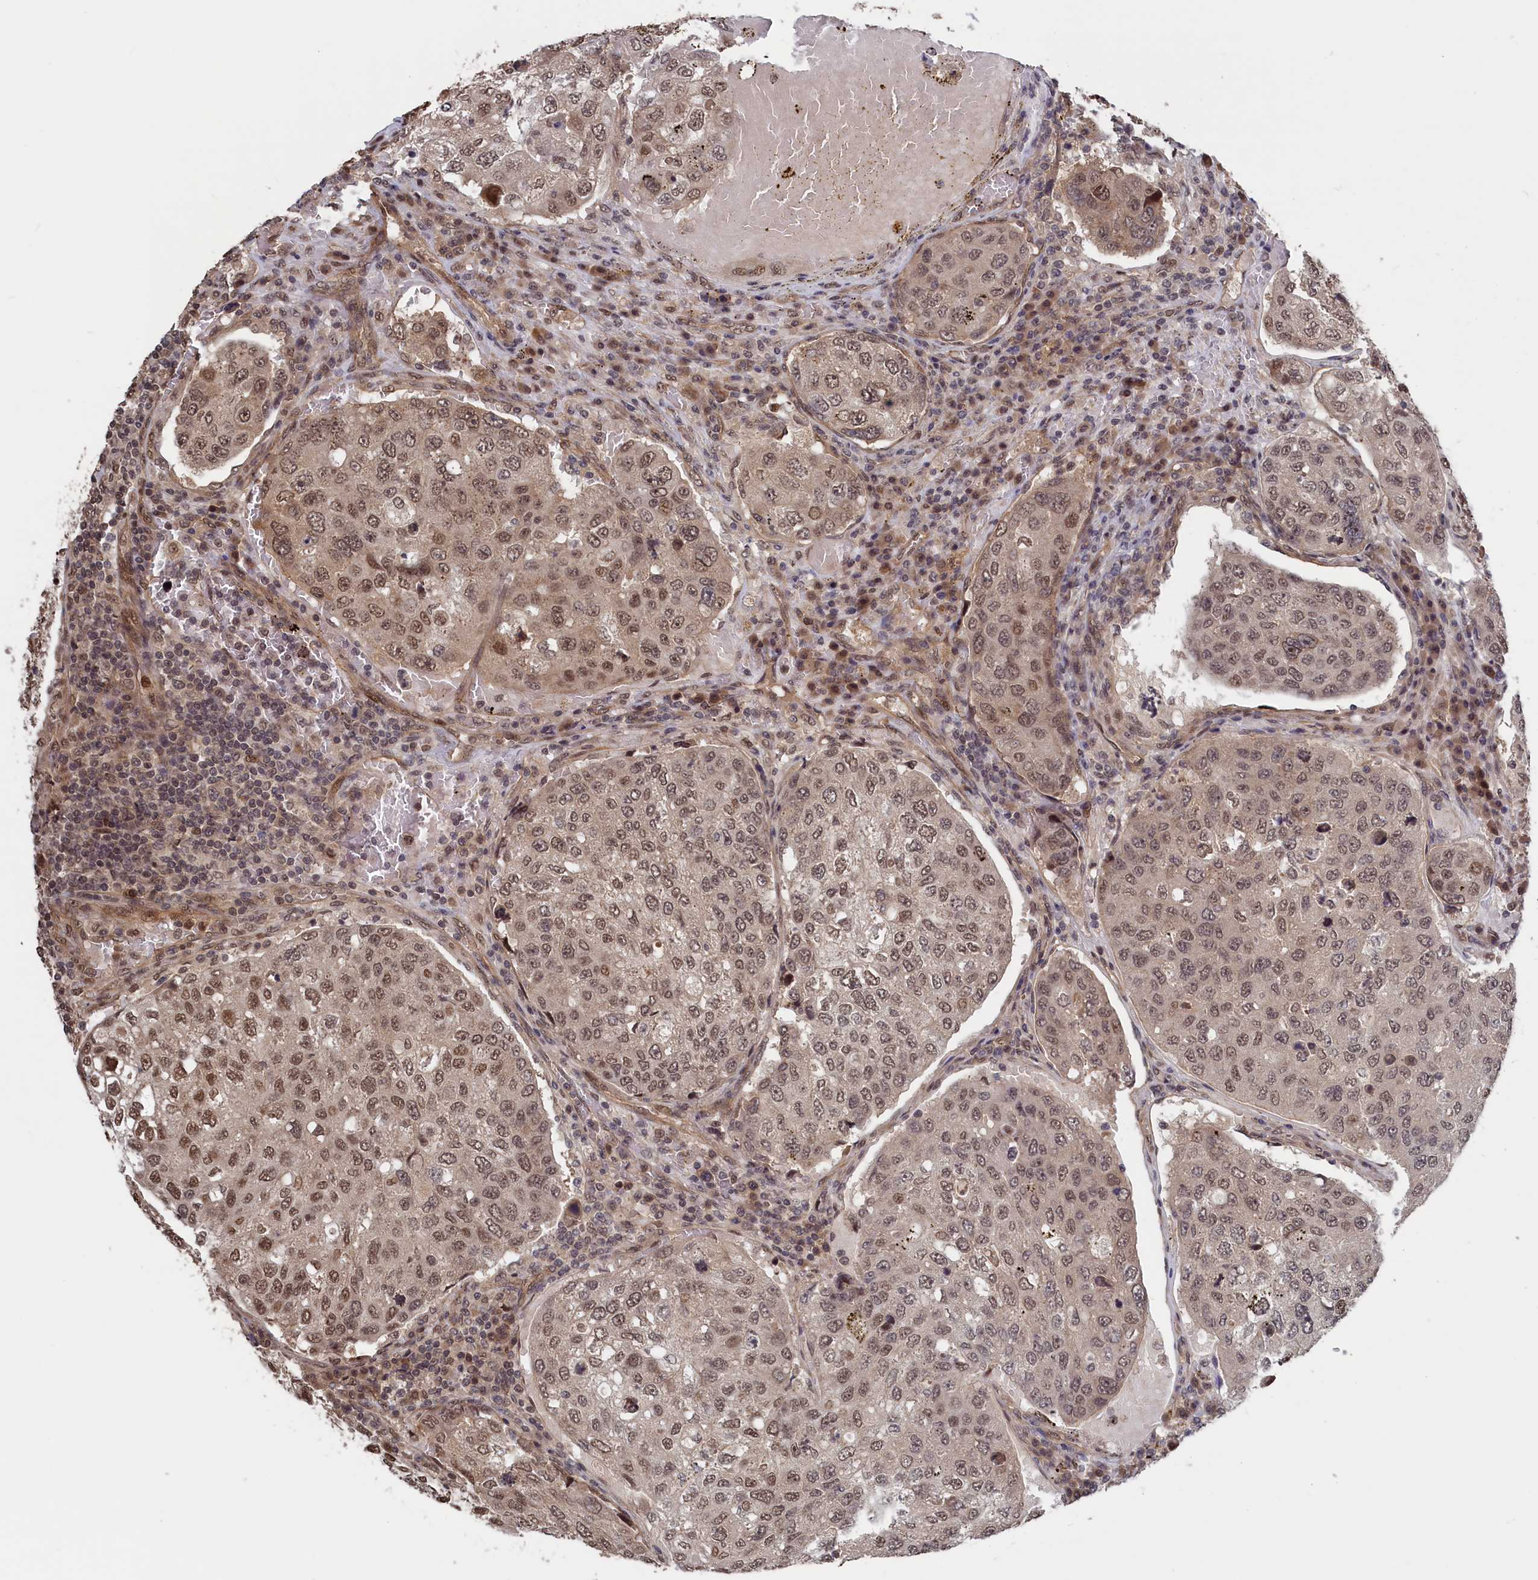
{"staining": {"intensity": "weak", "quantity": ">75%", "location": "nuclear"}, "tissue": "urothelial cancer", "cell_type": "Tumor cells", "image_type": "cancer", "snomed": [{"axis": "morphology", "description": "Urothelial carcinoma, High grade"}, {"axis": "topography", "description": "Lymph node"}, {"axis": "topography", "description": "Urinary bladder"}], "caption": "Immunohistochemistry (IHC) staining of high-grade urothelial carcinoma, which reveals low levels of weak nuclear positivity in approximately >75% of tumor cells indicating weak nuclear protein expression. The staining was performed using DAB (brown) for protein detection and nuclei were counterstained in hematoxylin (blue).", "gene": "PLP2", "patient": {"sex": "male", "age": 51}}